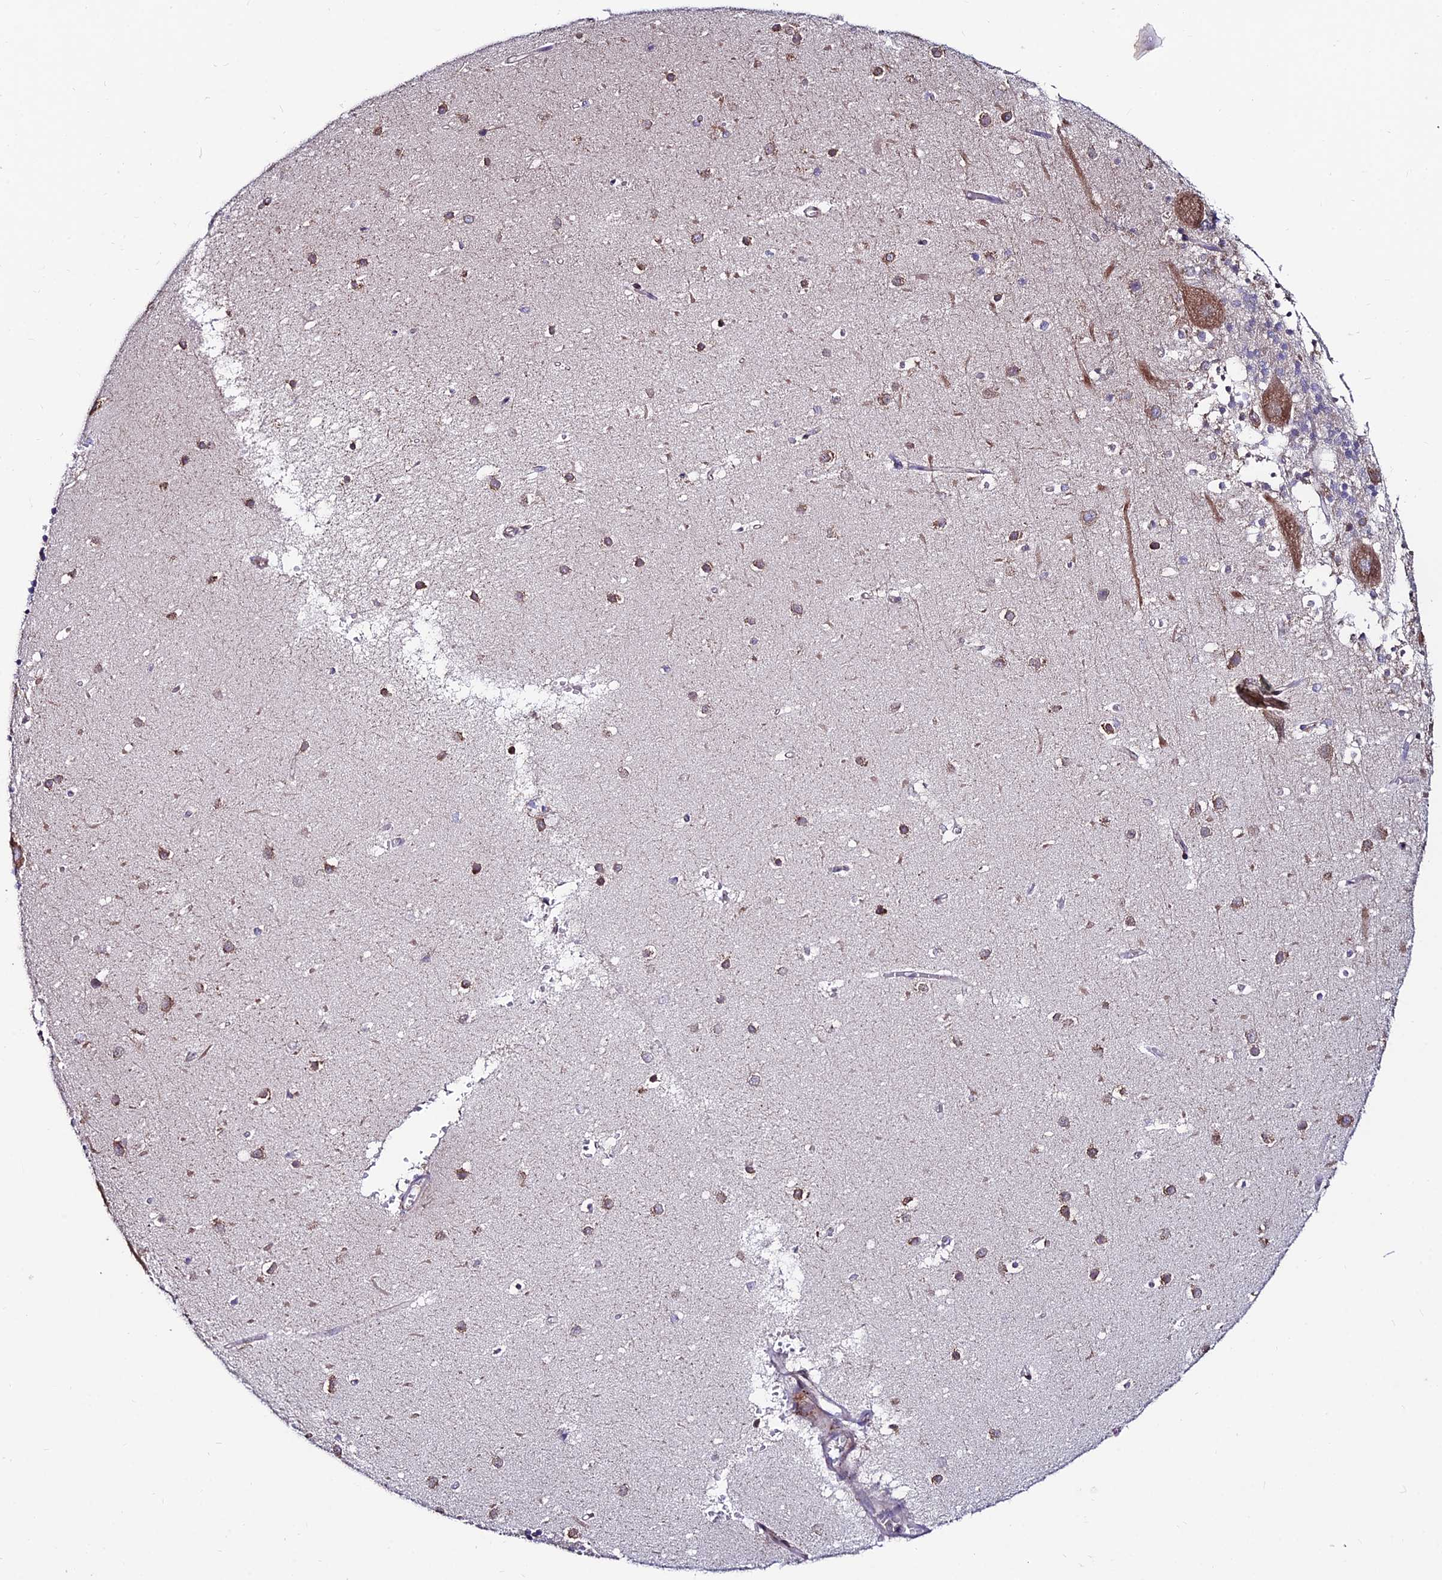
{"staining": {"intensity": "weak", "quantity": "25%-75%", "location": "cytoplasmic/membranous"}, "tissue": "cerebellum", "cell_type": "Cells in granular layer", "image_type": "normal", "snomed": [{"axis": "morphology", "description": "Normal tissue, NOS"}, {"axis": "topography", "description": "Cerebellum"}], "caption": "Protein staining reveals weak cytoplasmic/membranous expression in approximately 25%-75% of cells in granular layer in normal cerebellum. The staining is performed using DAB brown chromogen to label protein expression. The nuclei are counter-stained blue using hematoxylin.", "gene": "EIF3K", "patient": {"sex": "male", "age": 54}}